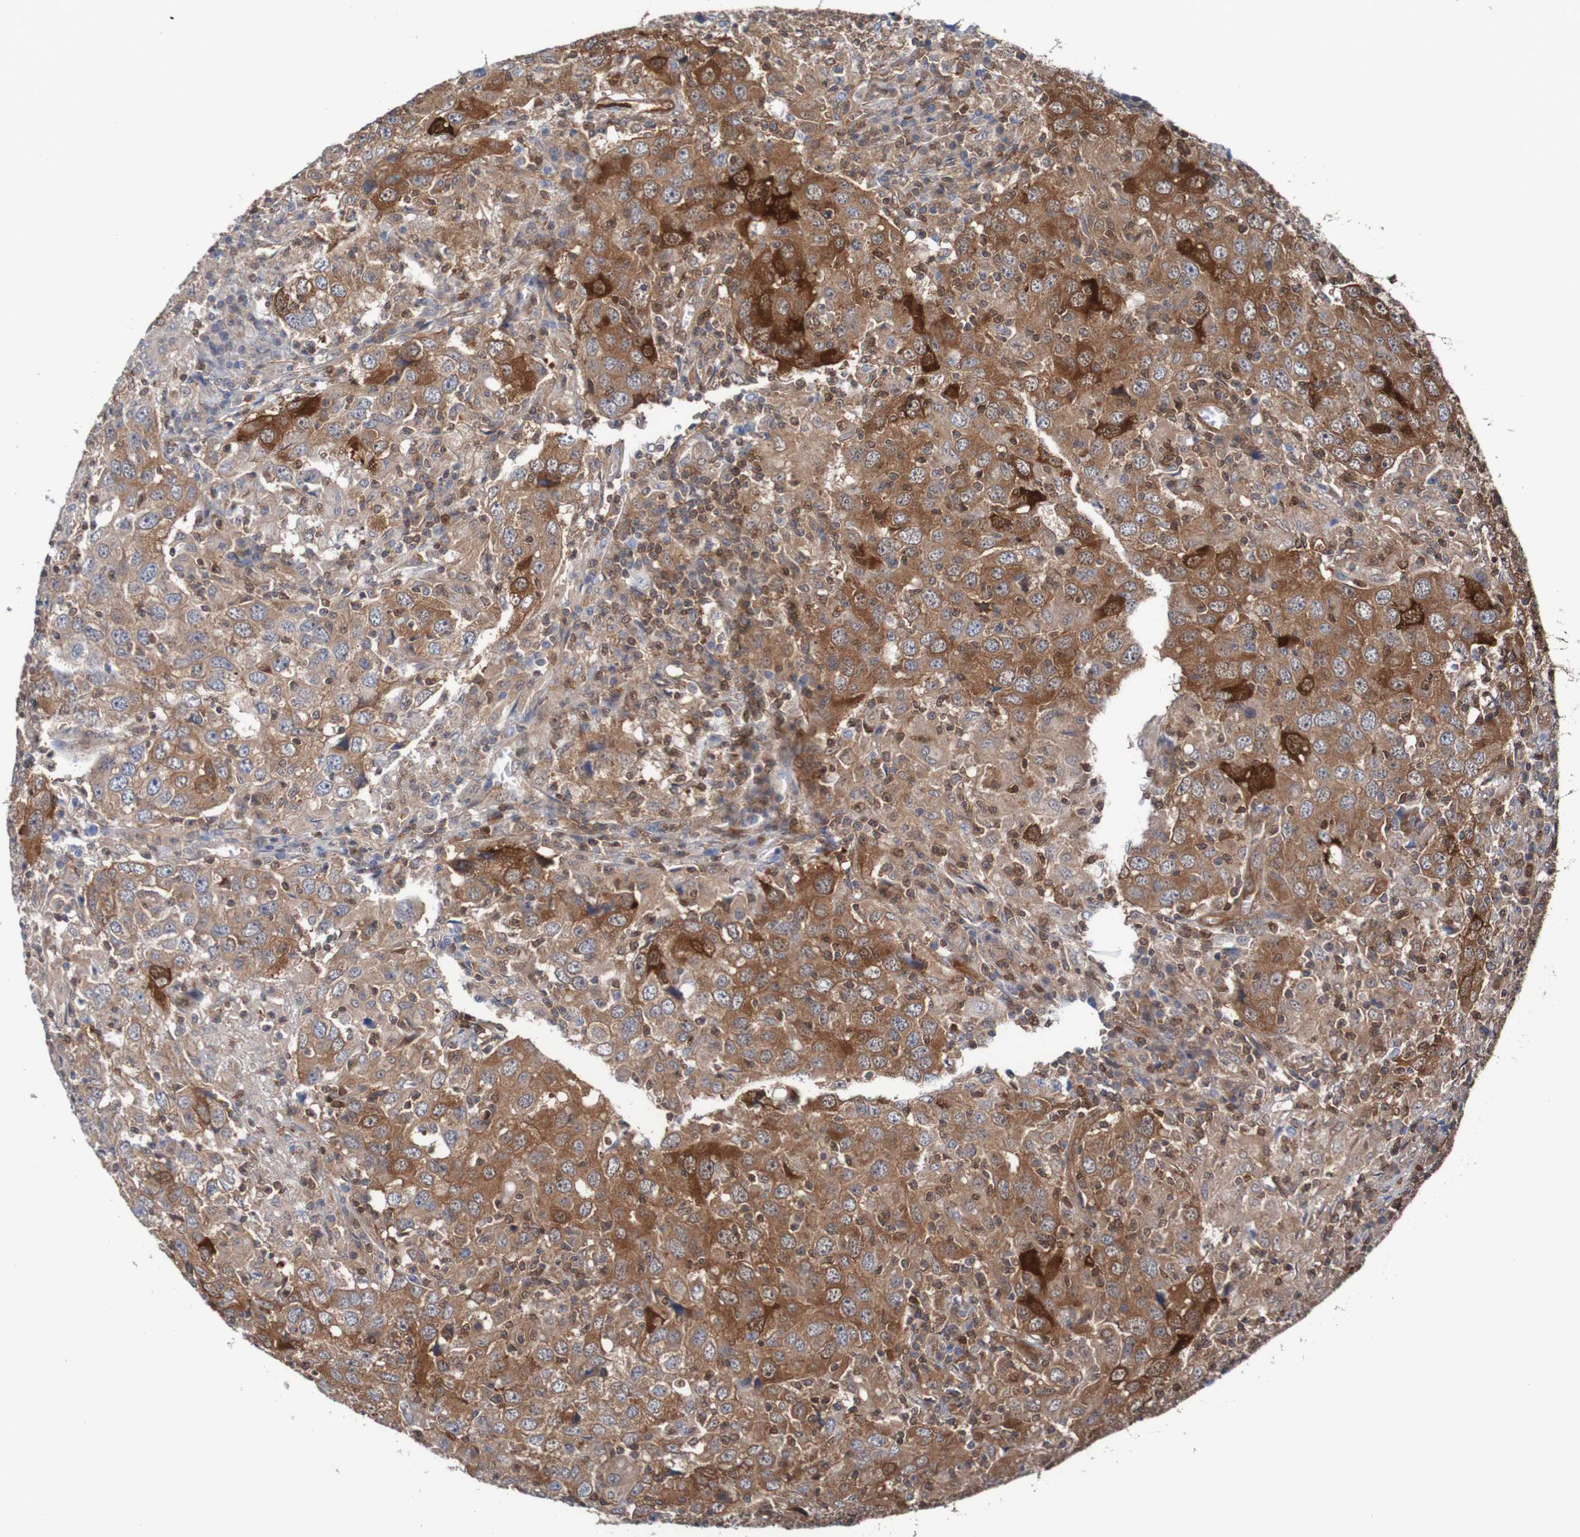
{"staining": {"intensity": "moderate", "quantity": ">75%", "location": "cytoplasmic/membranous"}, "tissue": "head and neck cancer", "cell_type": "Tumor cells", "image_type": "cancer", "snomed": [{"axis": "morphology", "description": "Adenocarcinoma, NOS"}, {"axis": "topography", "description": "Salivary gland"}, {"axis": "topography", "description": "Head-Neck"}], "caption": "Adenocarcinoma (head and neck) tissue demonstrates moderate cytoplasmic/membranous positivity in approximately >75% of tumor cells", "gene": "RIGI", "patient": {"sex": "female", "age": 65}}